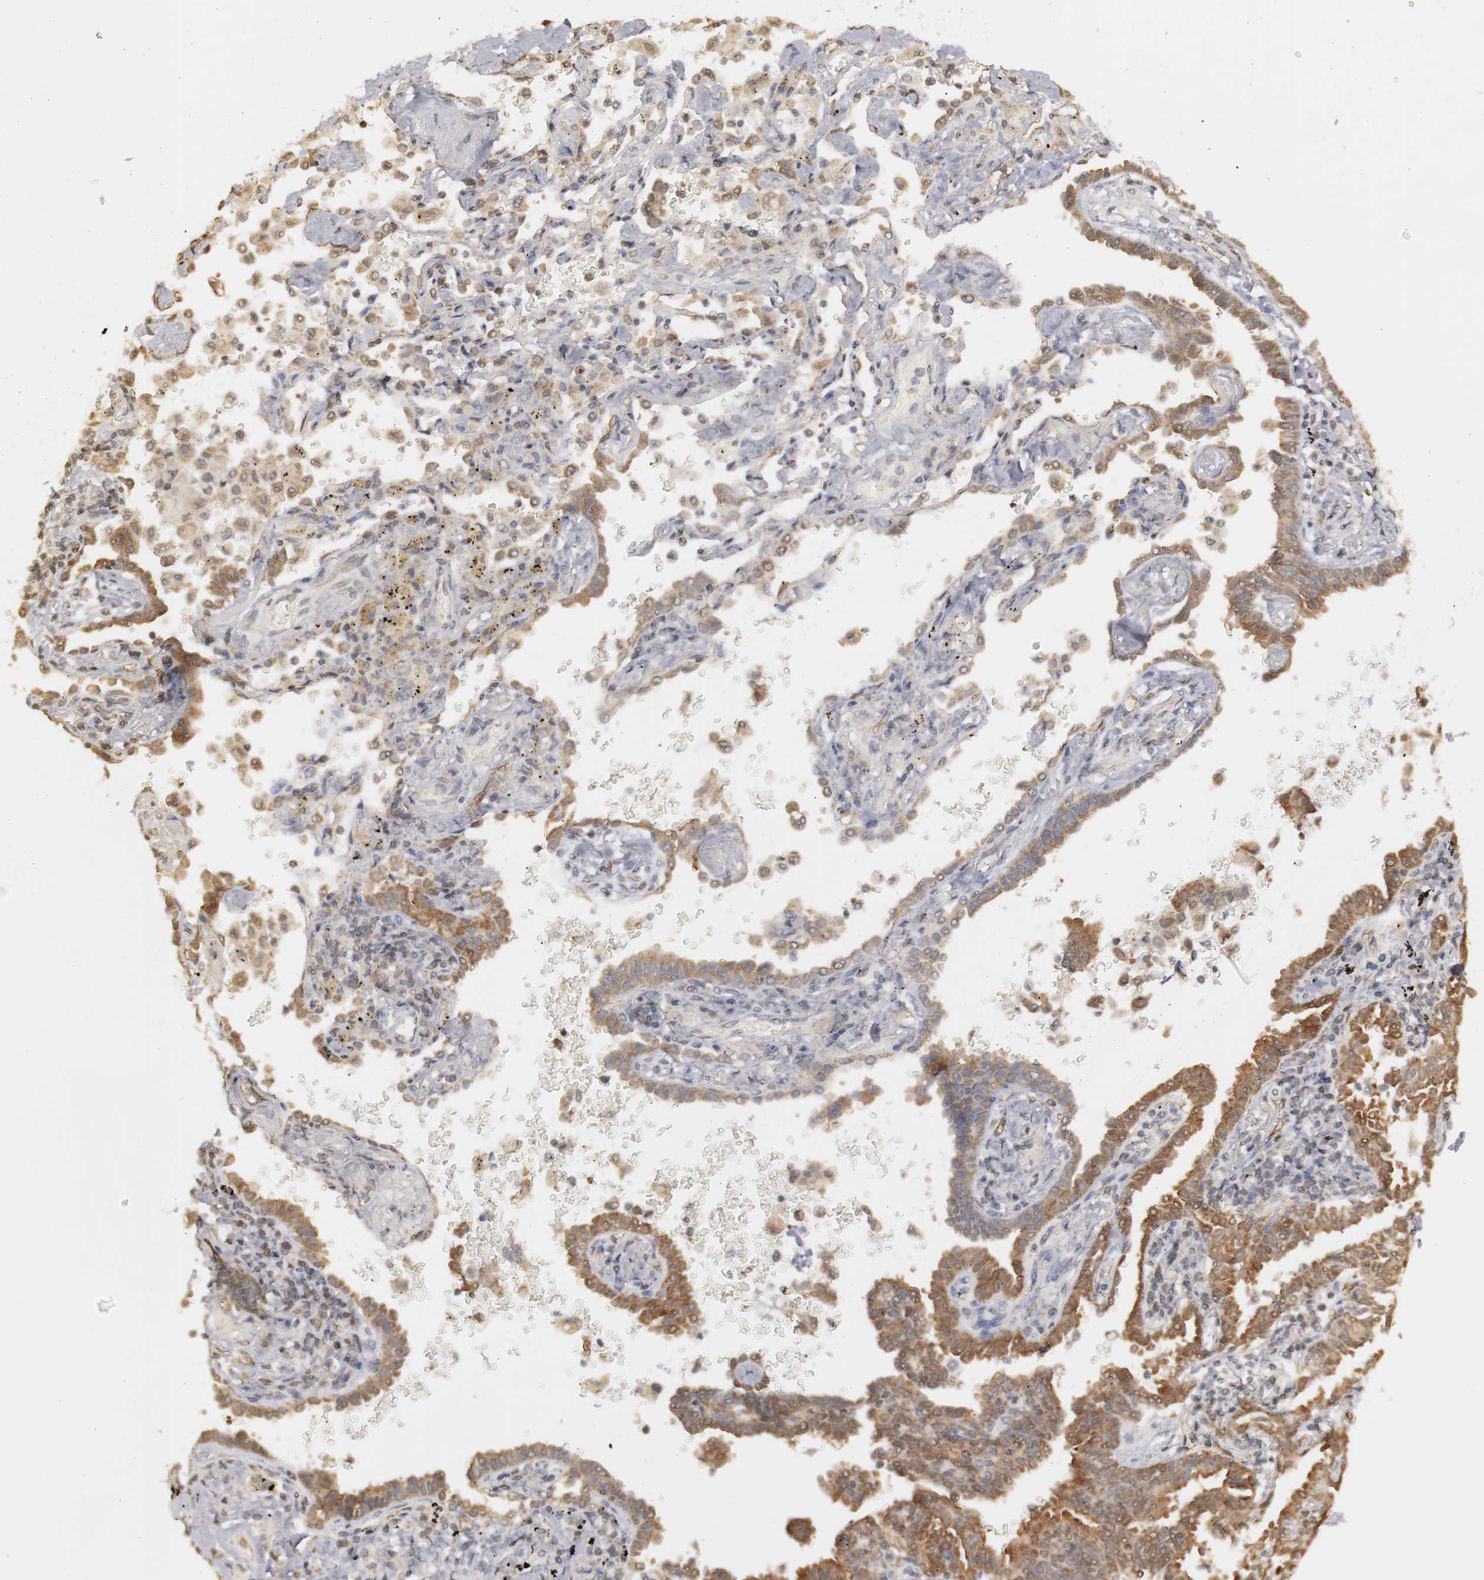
{"staining": {"intensity": "moderate", "quantity": "25%-75%", "location": "cytoplasmic/membranous"}, "tissue": "lung cancer", "cell_type": "Tumor cells", "image_type": "cancer", "snomed": [{"axis": "morphology", "description": "Adenocarcinoma, NOS"}, {"axis": "topography", "description": "Lung"}], "caption": "IHC image of human lung adenocarcinoma stained for a protein (brown), which demonstrates medium levels of moderate cytoplasmic/membranous expression in about 25%-75% of tumor cells.", "gene": "PLEKHA1", "patient": {"sex": "female", "age": 64}}